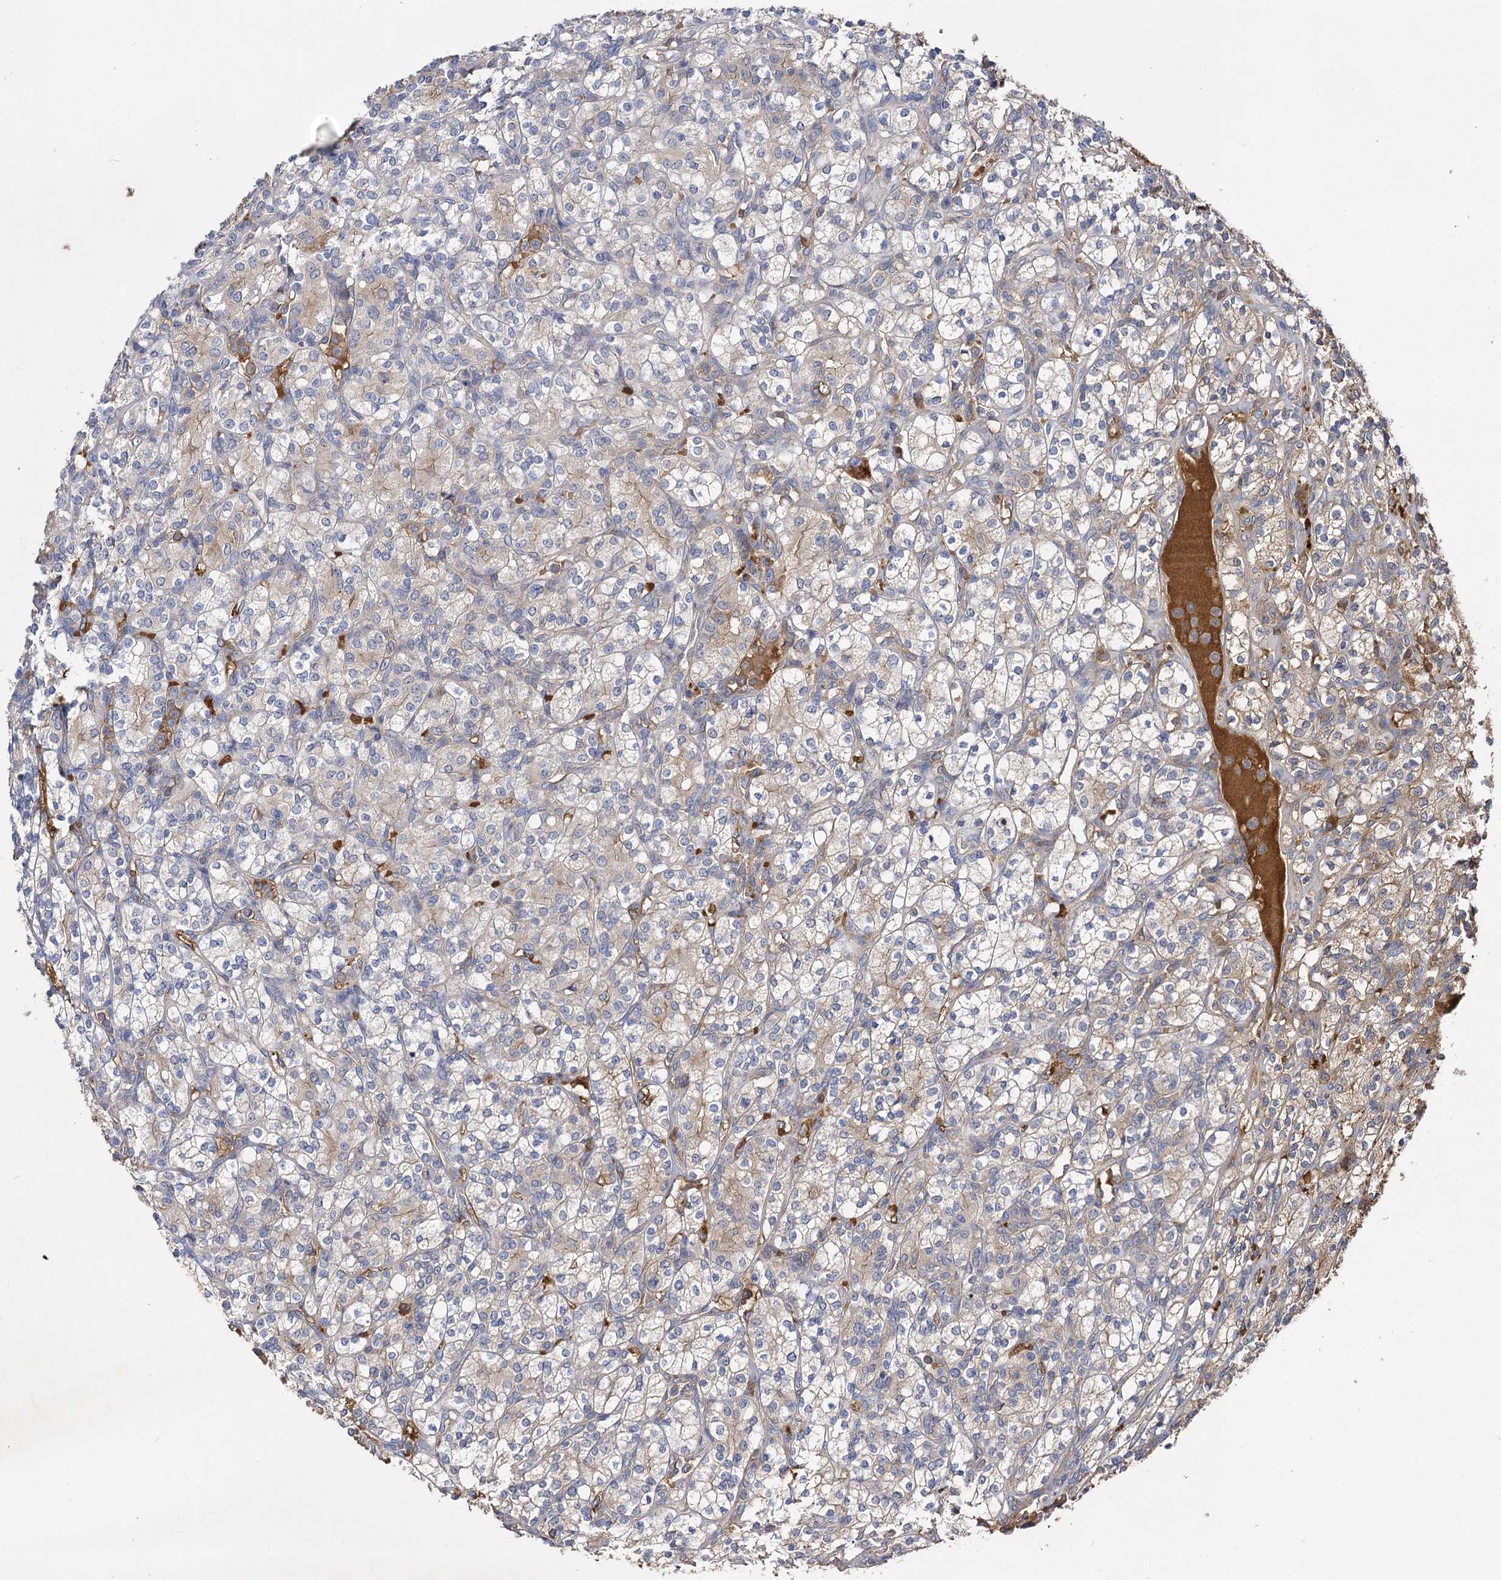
{"staining": {"intensity": "weak", "quantity": "25%-75%", "location": "cytoplasmic/membranous"}, "tissue": "renal cancer", "cell_type": "Tumor cells", "image_type": "cancer", "snomed": [{"axis": "morphology", "description": "Adenocarcinoma, NOS"}, {"axis": "topography", "description": "Kidney"}], "caption": "Protein staining of renal cancer (adenocarcinoma) tissue demonstrates weak cytoplasmic/membranous positivity in approximately 25%-75% of tumor cells.", "gene": "USP50", "patient": {"sex": "male", "age": 77}}